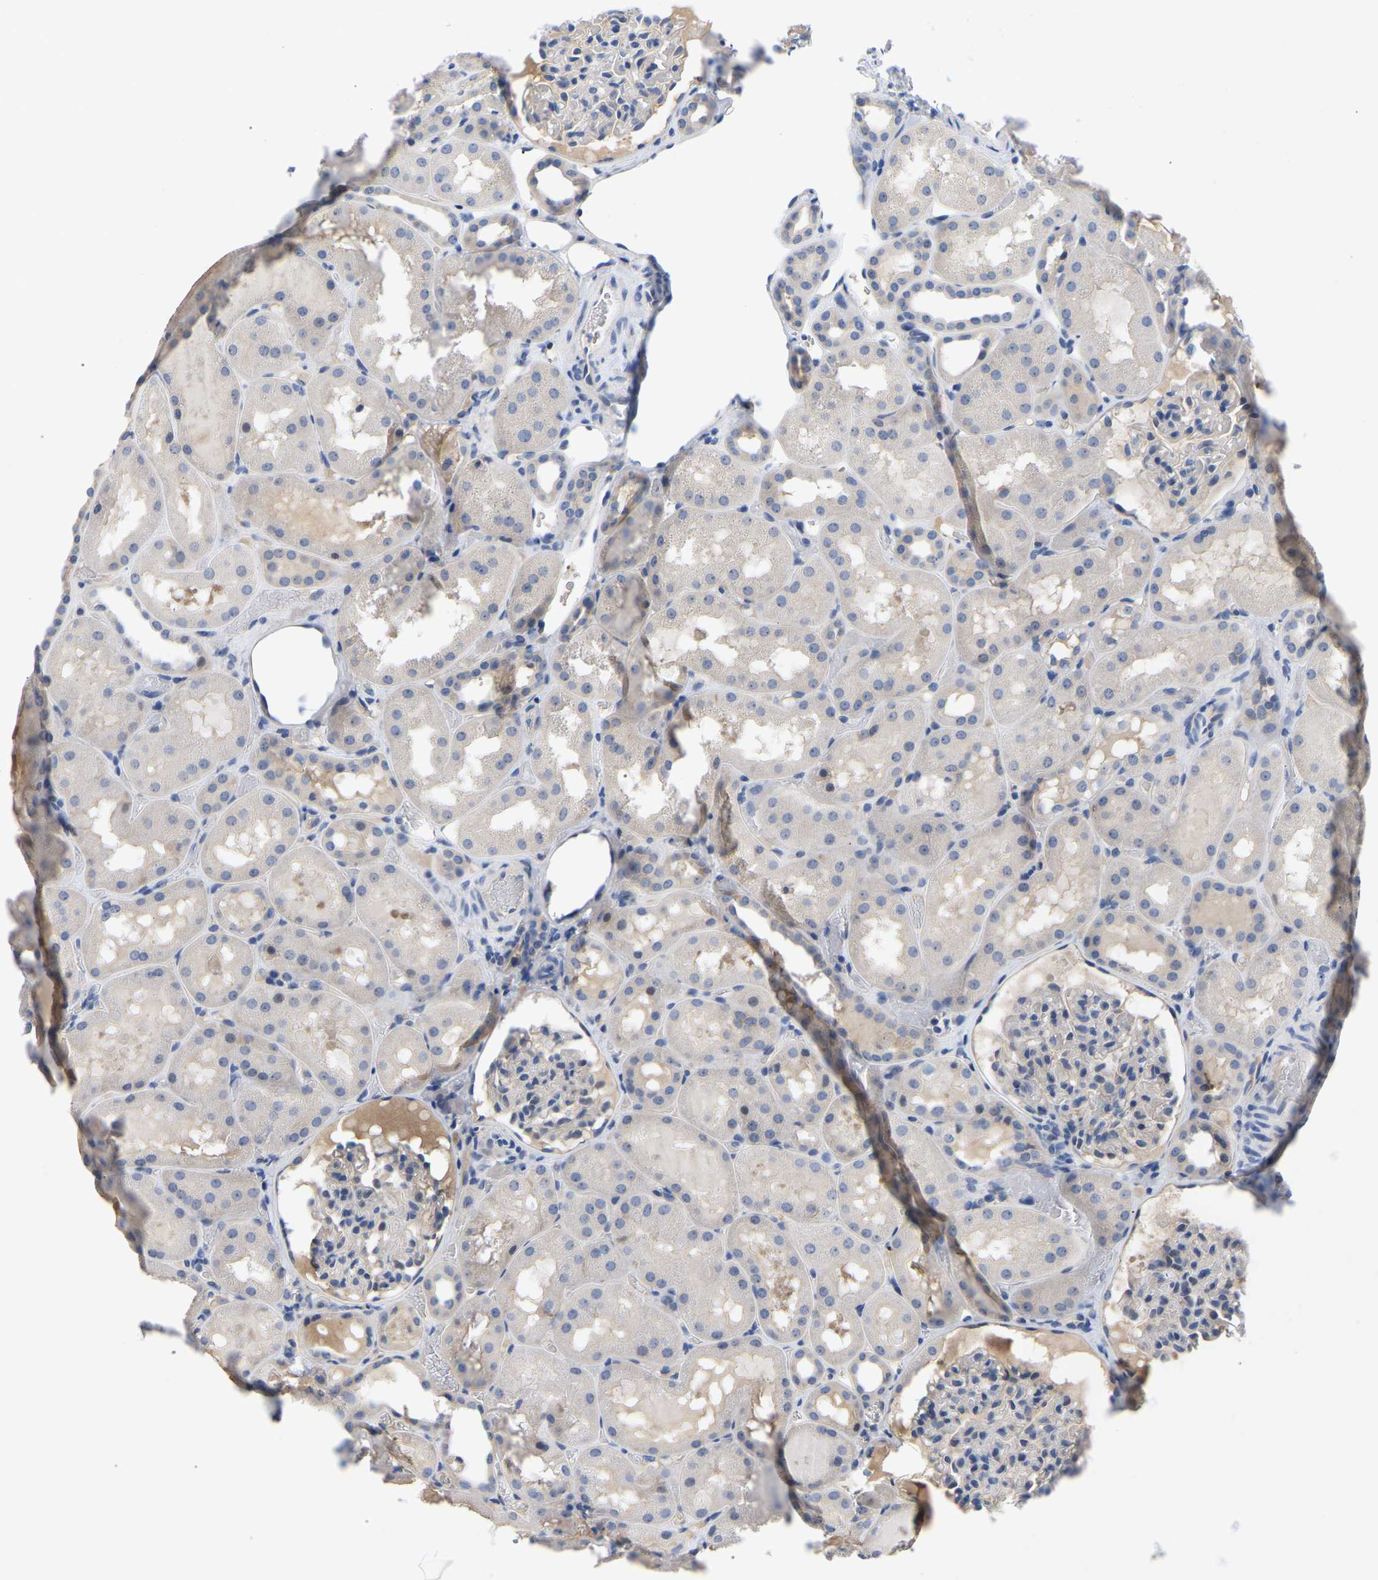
{"staining": {"intensity": "negative", "quantity": "none", "location": "none"}, "tissue": "kidney", "cell_type": "Cells in glomeruli", "image_type": "normal", "snomed": [{"axis": "morphology", "description": "Normal tissue, NOS"}, {"axis": "topography", "description": "Kidney"}, {"axis": "topography", "description": "Urinary bladder"}], "caption": "Human kidney stained for a protein using IHC displays no expression in cells in glomeruli.", "gene": "ABCA10", "patient": {"sex": "male", "age": 16}}